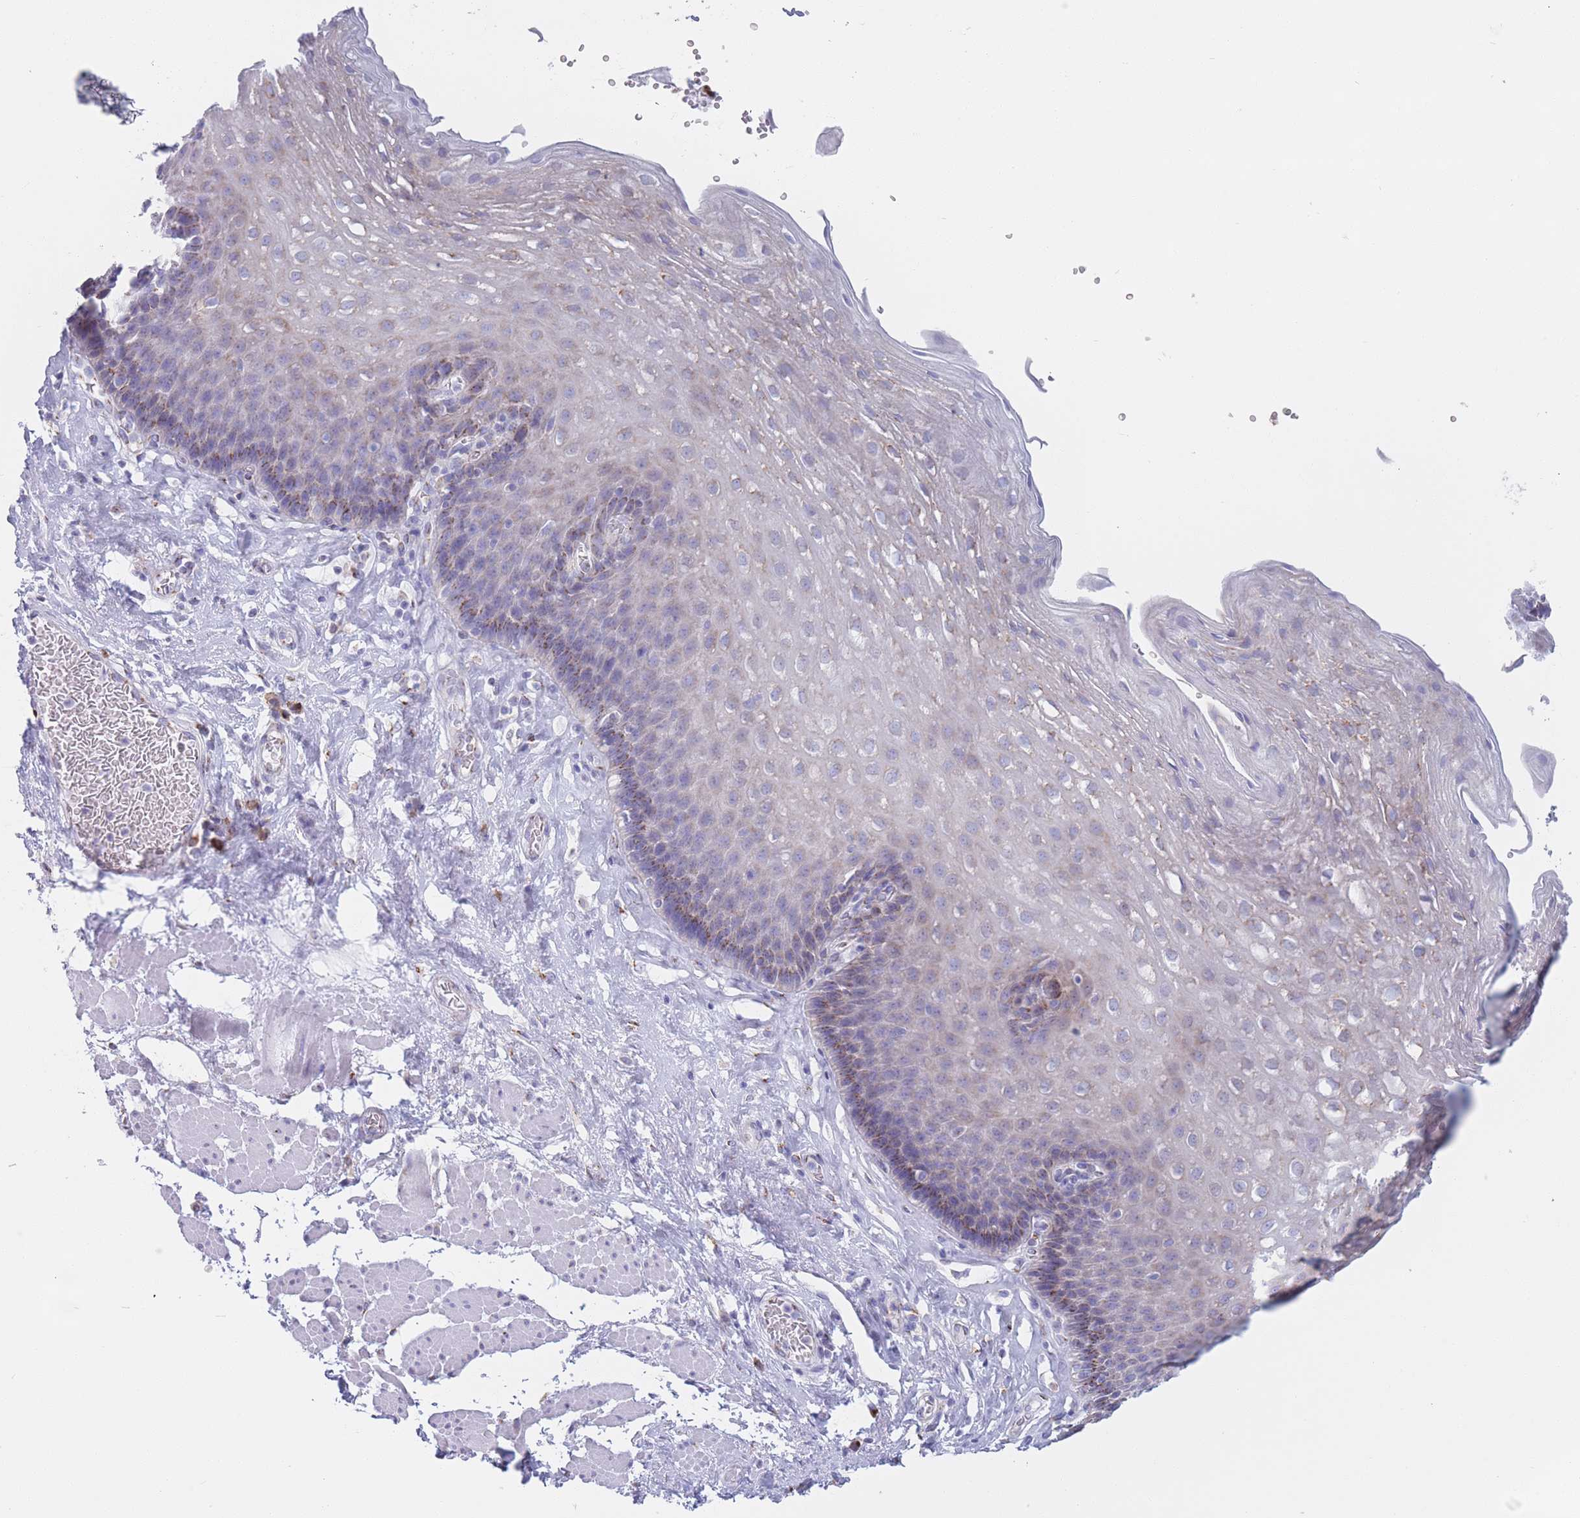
{"staining": {"intensity": "moderate", "quantity": "25%-75%", "location": "cytoplasmic/membranous"}, "tissue": "esophagus", "cell_type": "Squamous epithelial cells", "image_type": "normal", "snomed": [{"axis": "morphology", "description": "Normal tissue, NOS"}, {"axis": "topography", "description": "Esophagus"}], "caption": "The immunohistochemical stain labels moderate cytoplasmic/membranous positivity in squamous epithelial cells of normal esophagus. Using DAB (3,3'-diaminobenzidine) (brown) and hematoxylin (blue) stains, captured at high magnification using brightfield microscopy.", "gene": "MRPL30", "patient": {"sex": "female", "age": 66}}